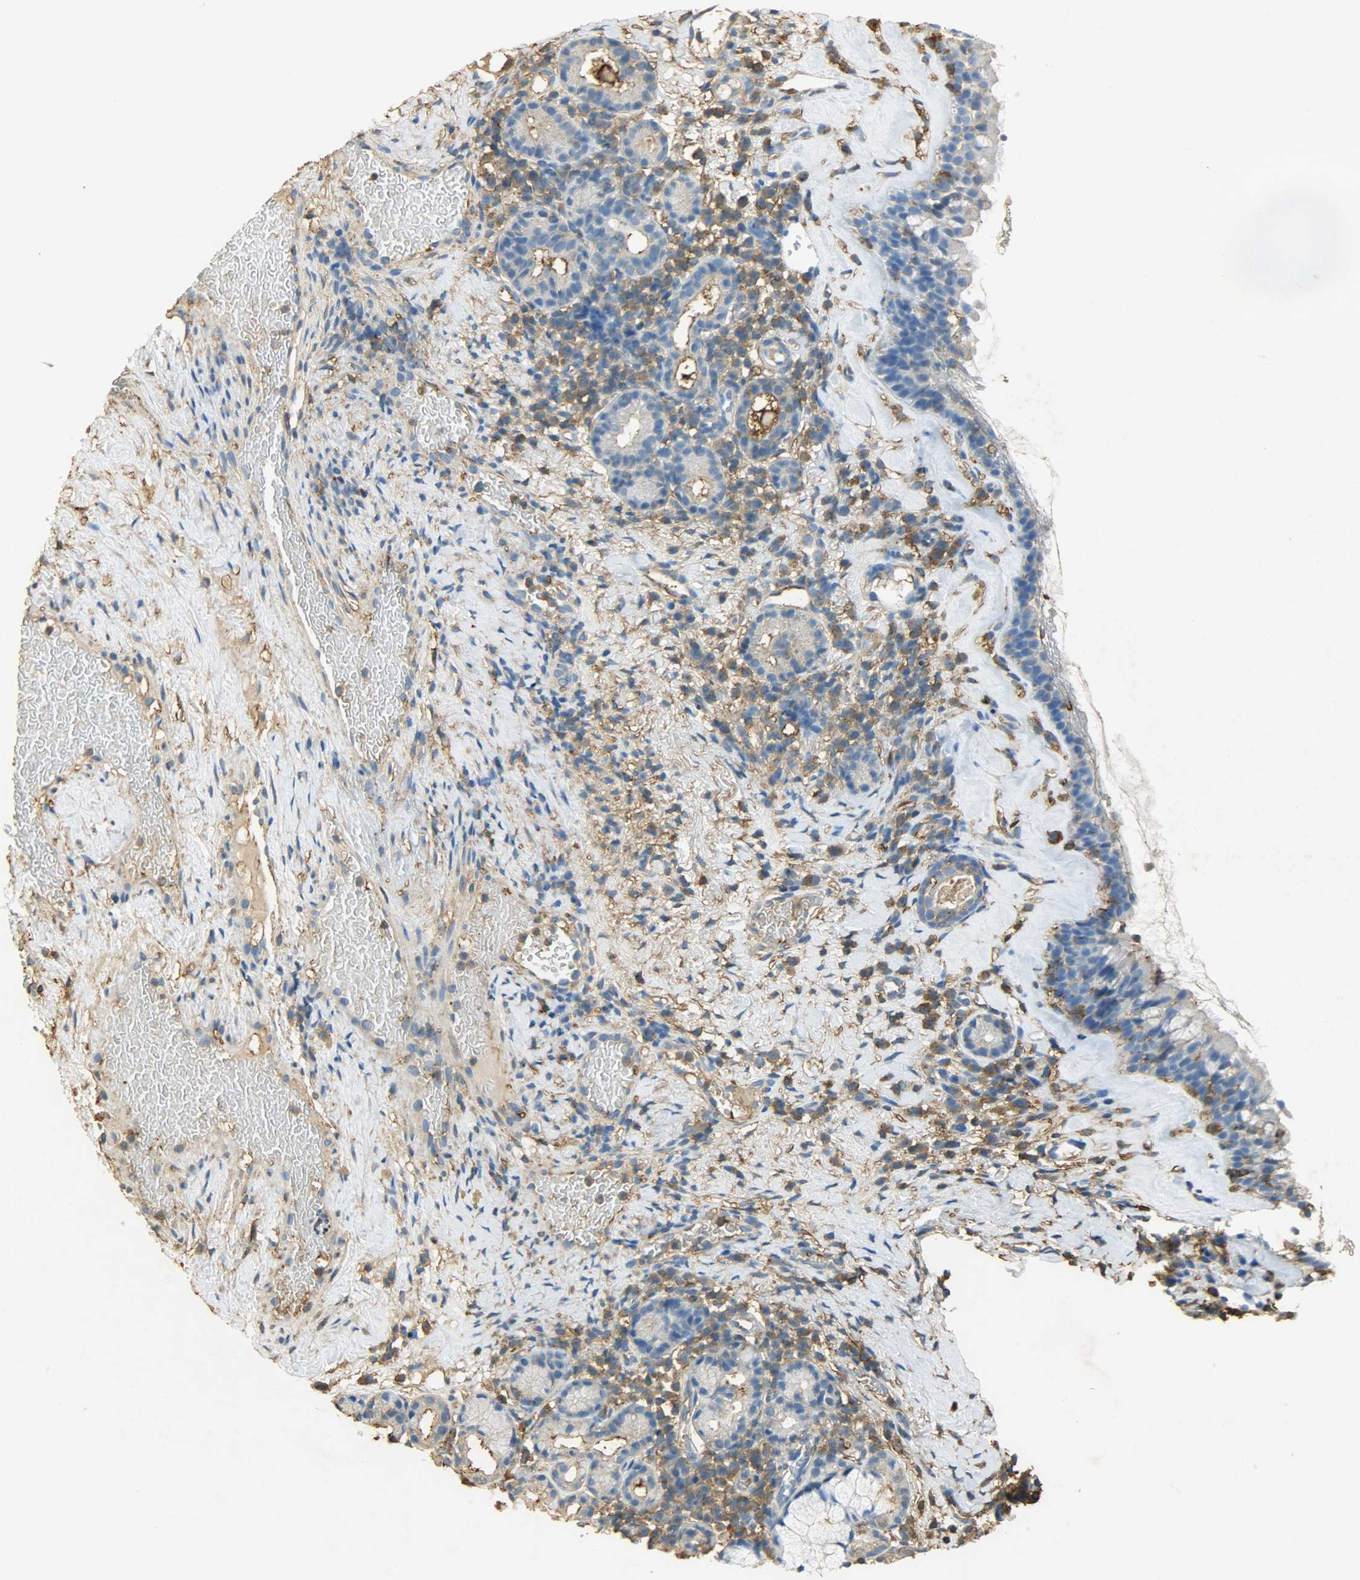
{"staining": {"intensity": "moderate", "quantity": "<25%", "location": "cytoplasmic/membranous"}, "tissue": "nasopharynx", "cell_type": "Respiratory epithelial cells", "image_type": "normal", "snomed": [{"axis": "morphology", "description": "Normal tissue, NOS"}, {"axis": "morphology", "description": "Inflammation, NOS"}, {"axis": "topography", "description": "Nasopharynx"}], "caption": "Human nasopharynx stained for a protein (brown) displays moderate cytoplasmic/membranous positive expression in approximately <25% of respiratory epithelial cells.", "gene": "ANXA6", "patient": {"sex": "female", "age": 55}}